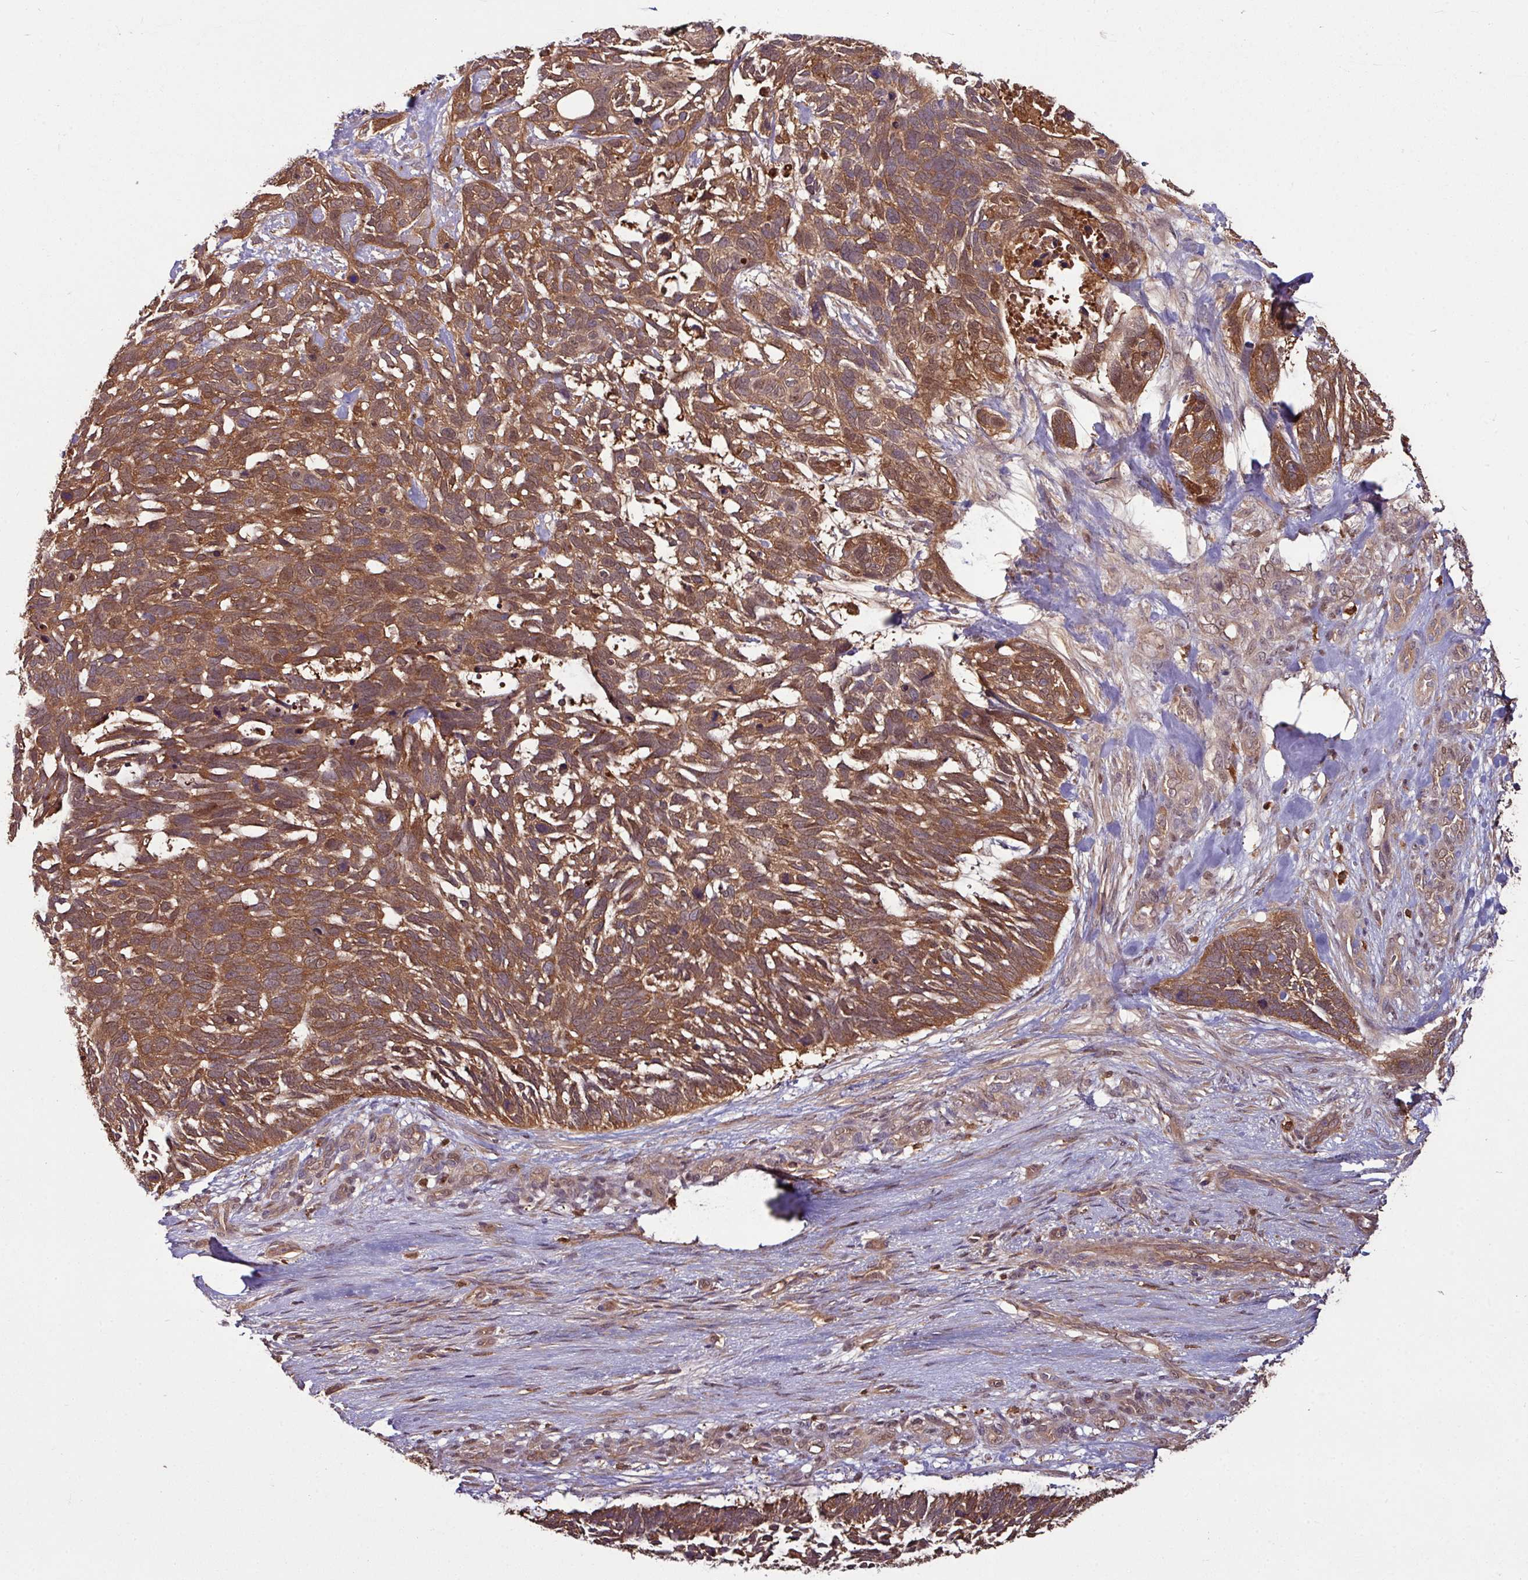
{"staining": {"intensity": "strong", "quantity": ">75%", "location": "cytoplasmic/membranous"}, "tissue": "skin cancer", "cell_type": "Tumor cells", "image_type": "cancer", "snomed": [{"axis": "morphology", "description": "Basal cell carcinoma"}, {"axis": "topography", "description": "Skin"}], "caption": "Strong cytoplasmic/membranous expression is appreciated in about >75% of tumor cells in skin basal cell carcinoma.", "gene": "GNPDA1", "patient": {"sex": "male", "age": 88}}